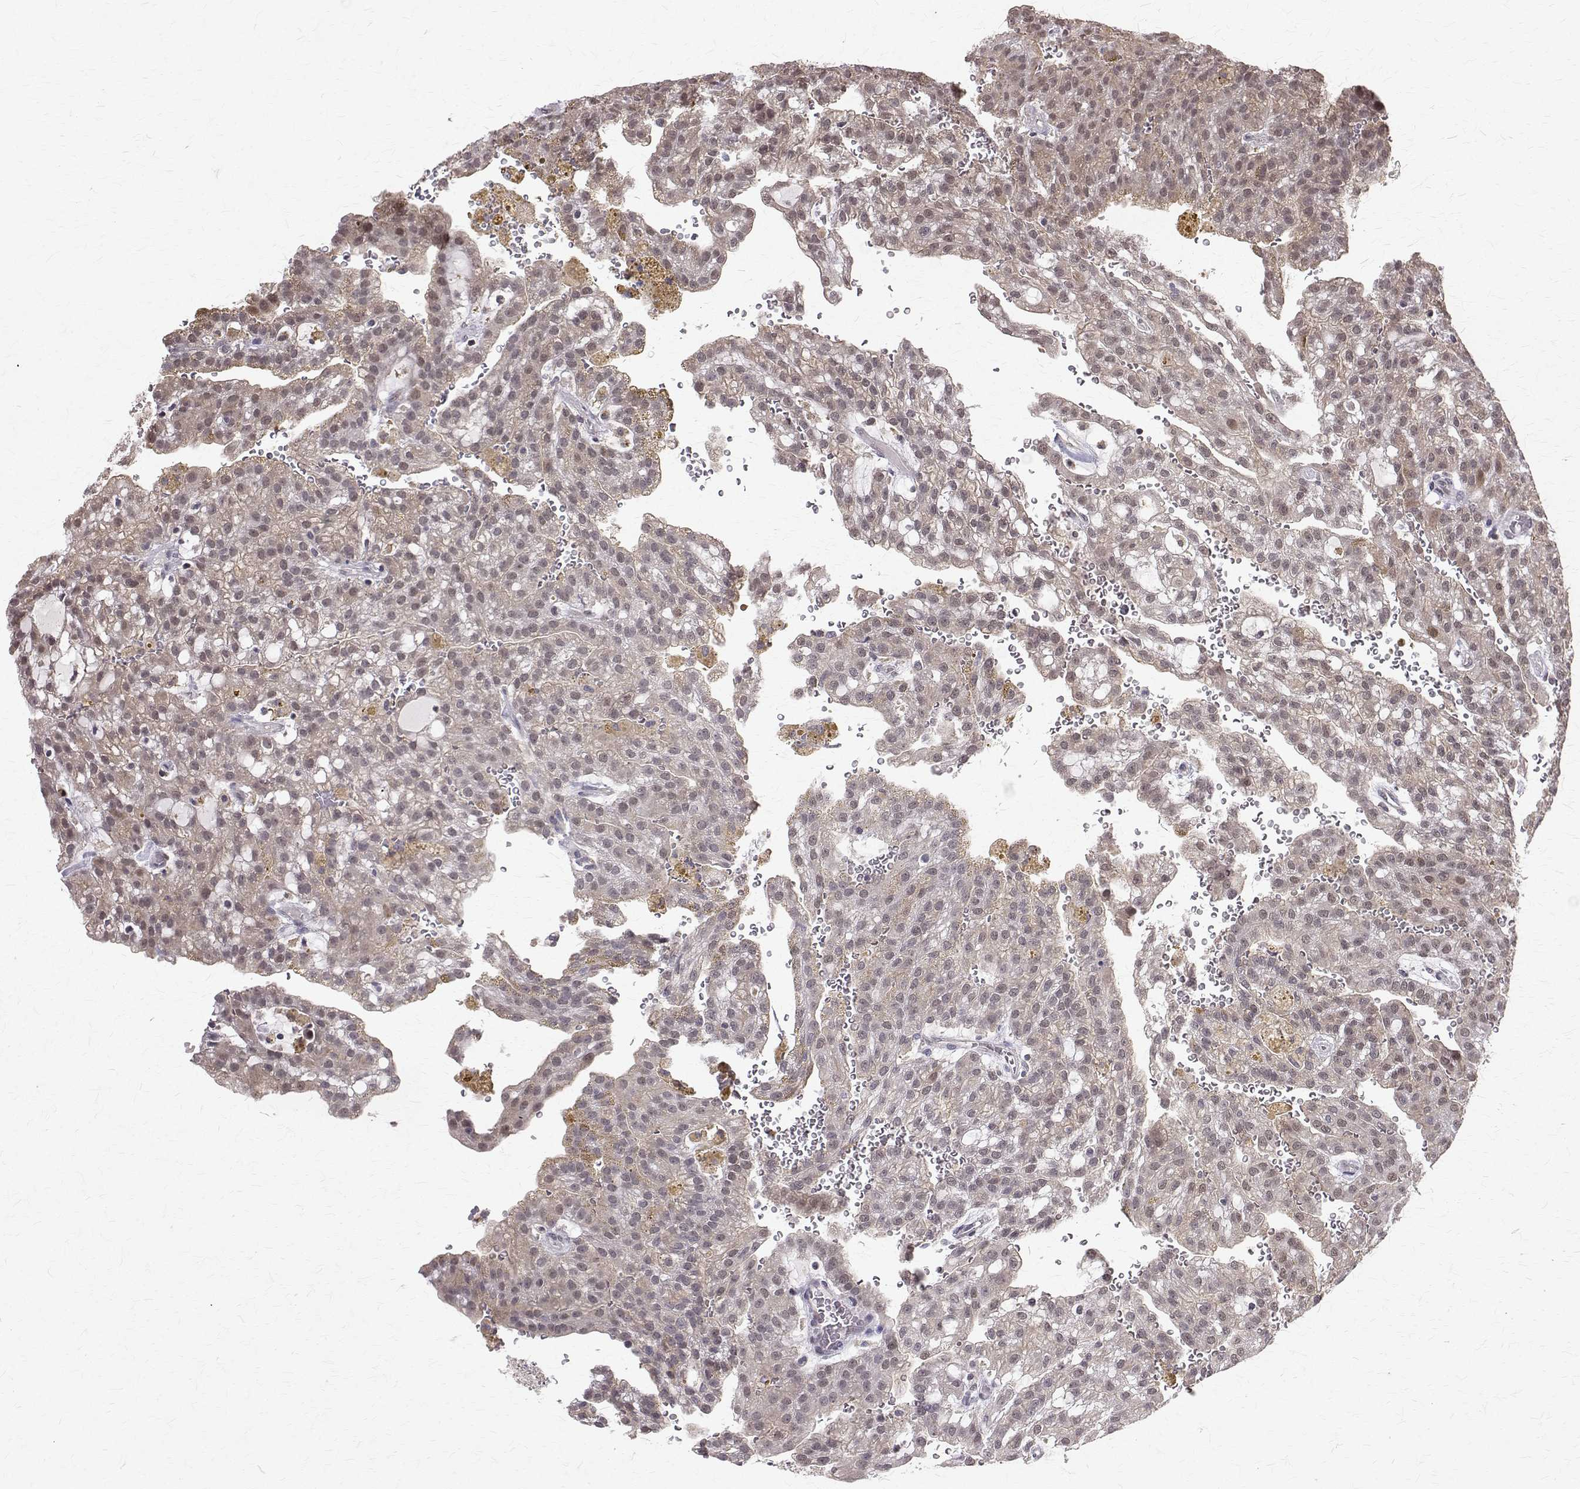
{"staining": {"intensity": "weak", "quantity": "25%-75%", "location": "cytoplasmic/membranous,nuclear"}, "tissue": "renal cancer", "cell_type": "Tumor cells", "image_type": "cancer", "snomed": [{"axis": "morphology", "description": "Adenocarcinoma, NOS"}, {"axis": "topography", "description": "Kidney"}], "caption": "High-power microscopy captured an immunohistochemistry (IHC) photomicrograph of renal cancer, revealing weak cytoplasmic/membranous and nuclear positivity in about 25%-75% of tumor cells.", "gene": "NIF3L1", "patient": {"sex": "male", "age": 63}}